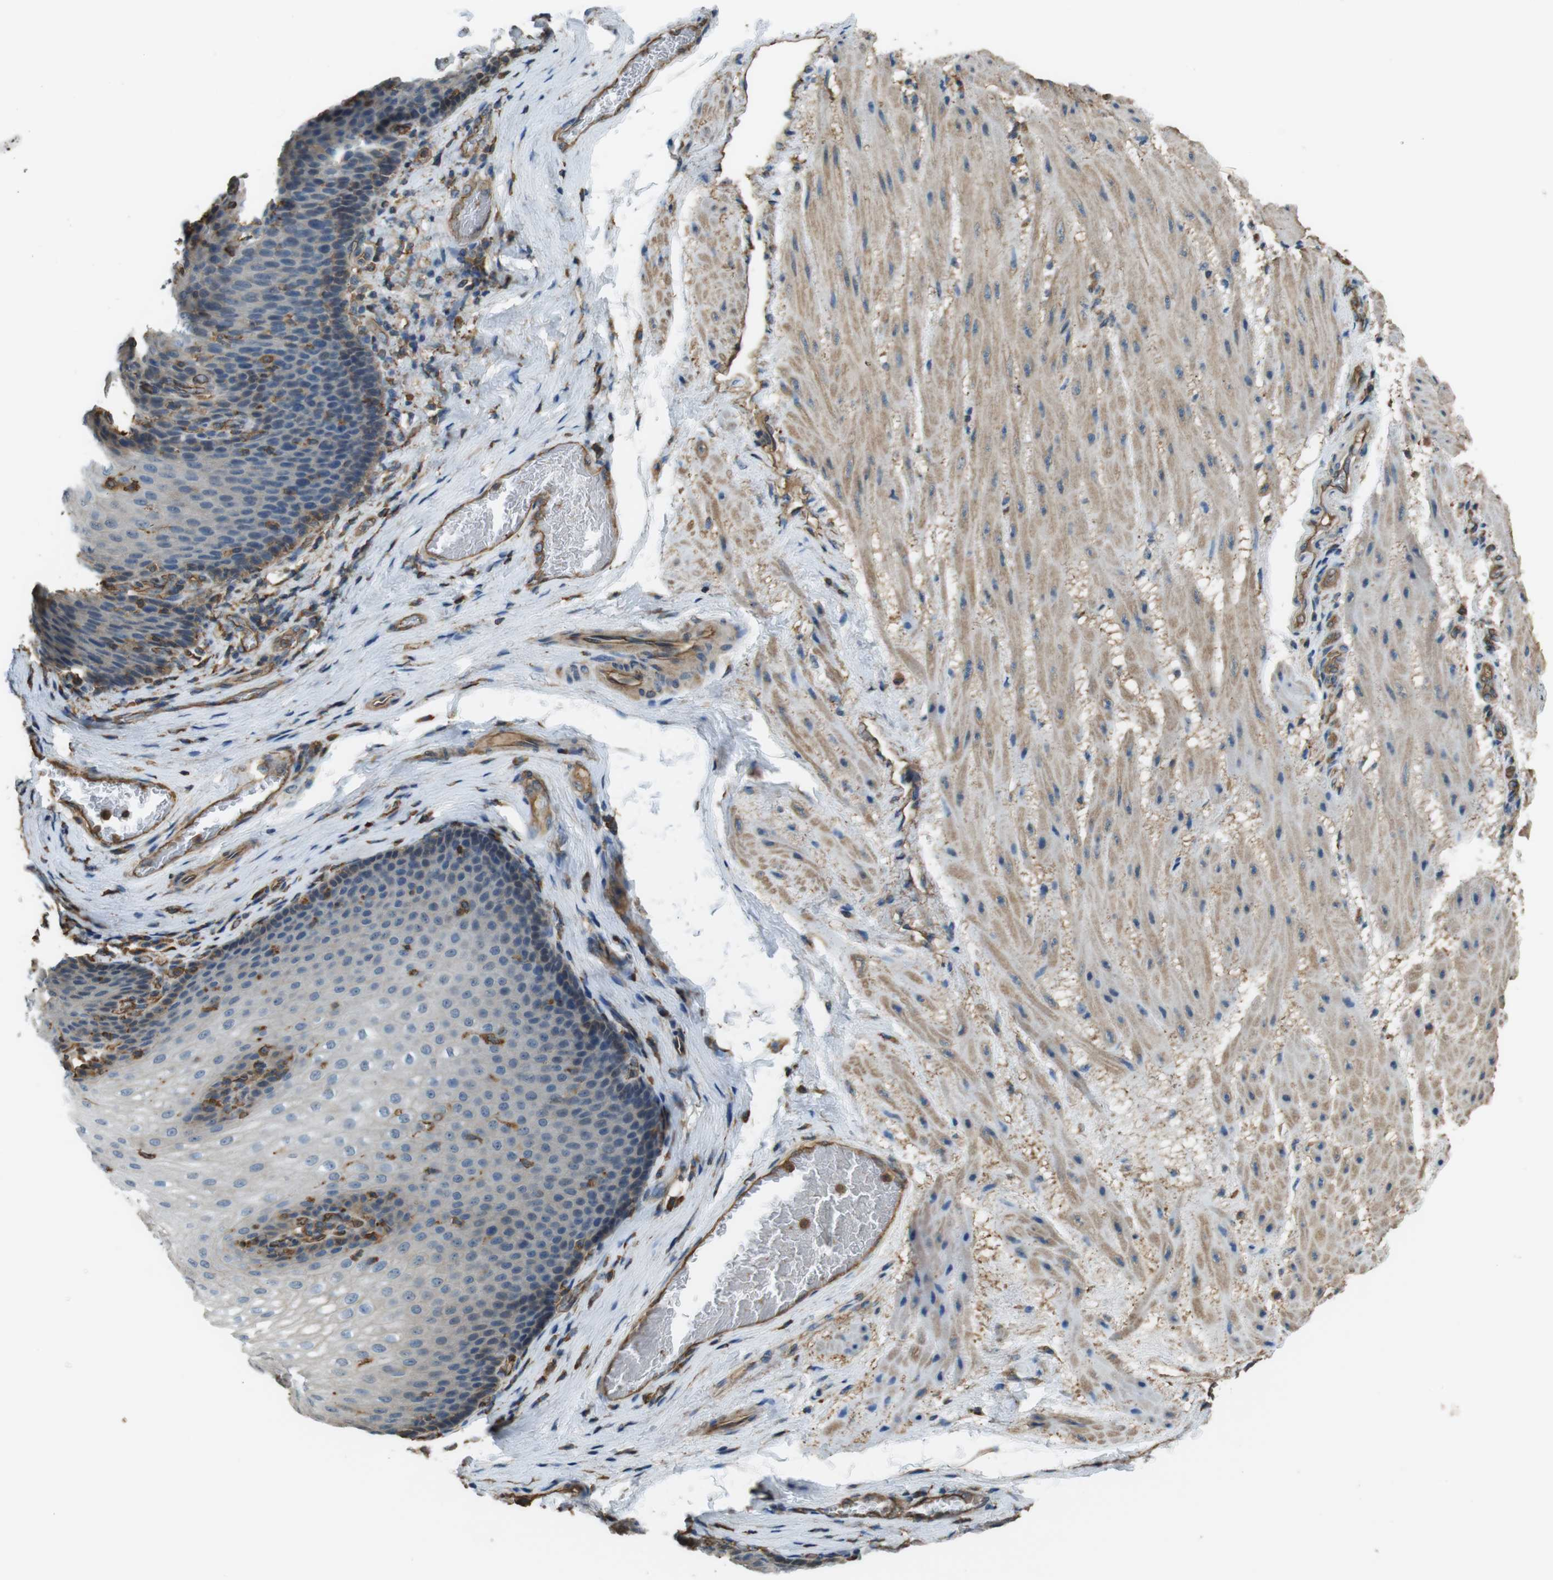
{"staining": {"intensity": "moderate", "quantity": "<25%", "location": "cytoplasmic/membranous"}, "tissue": "esophagus", "cell_type": "Squamous epithelial cells", "image_type": "normal", "snomed": [{"axis": "morphology", "description": "Normal tissue, NOS"}, {"axis": "topography", "description": "Esophagus"}], "caption": "Esophagus stained with DAB (3,3'-diaminobenzidine) immunohistochemistry displays low levels of moderate cytoplasmic/membranous staining in approximately <25% of squamous epithelial cells.", "gene": "FCAR", "patient": {"sex": "male", "age": 48}}